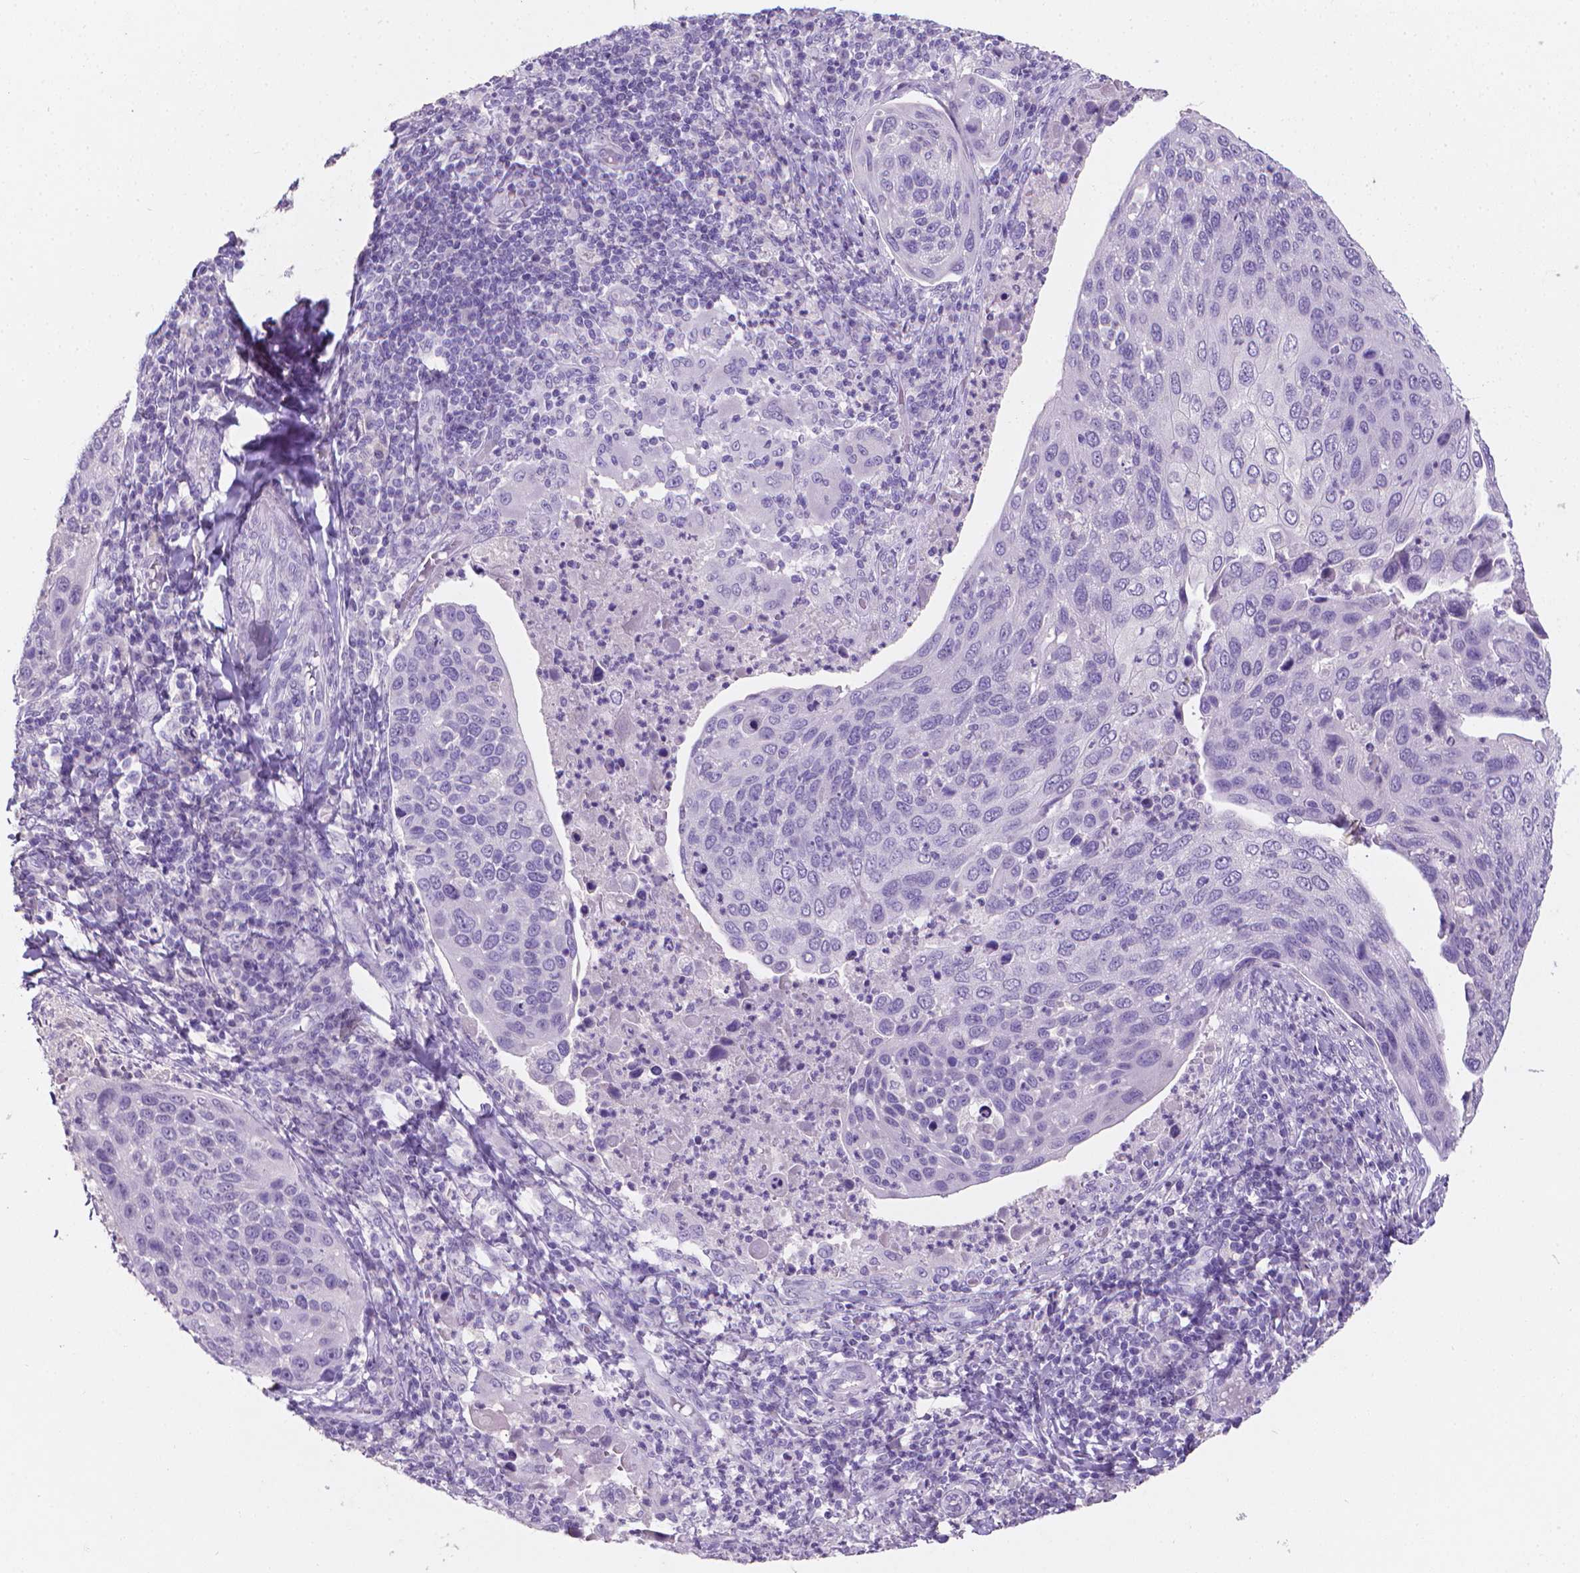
{"staining": {"intensity": "negative", "quantity": "none", "location": "none"}, "tissue": "cervical cancer", "cell_type": "Tumor cells", "image_type": "cancer", "snomed": [{"axis": "morphology", "description": "Squamous cell carcinoma, NOS"}, {"axis": "topography", "description": "Cervix"}], "caption": "Immunohistochemistry (IHC) histopathology image of neoplastic tissue: cervical squamous cell carcinoma stained with DAB reveals no significant protein staining in tumor cells.", "gene": "XPNPEP2", "patient": {"sex": "female", "age": 54}}